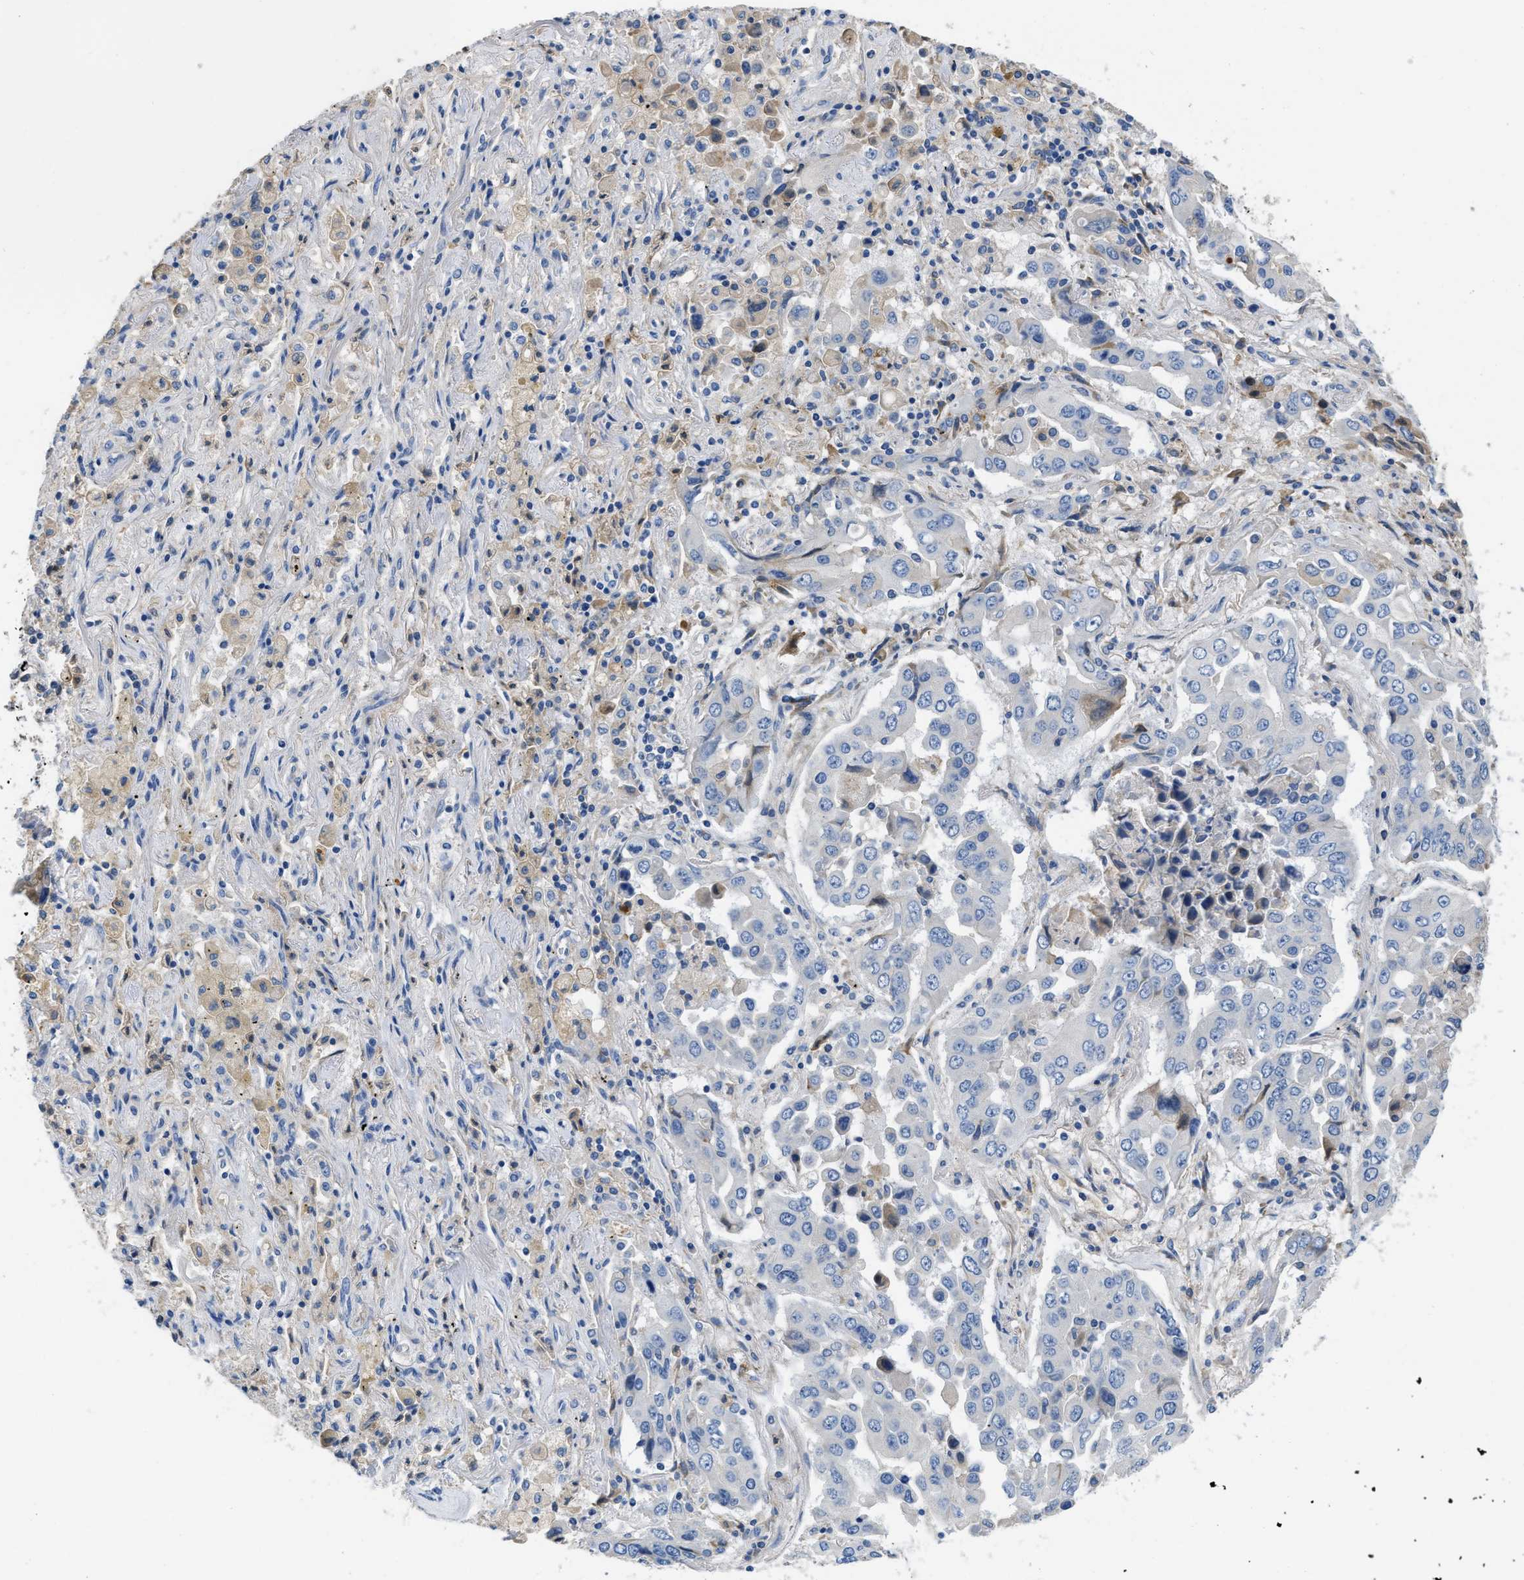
{"staining": {"intensity": "negative", "quantity": "none", "location": "none"}, "tissue": "lung cancer", "cell_type": "Tumor cells", "image_type": "cancer", "snomed": [{"axis": "morphology", "description": "Adenocarcinoma, NOS"}, {"axis": "topography", "description": "Lung"}], "caption": "IHC of human lung adenocarcinoma shows no positivity in tumor cells.", "gene": "C1S", "patient": {"sex": "female", "age": 65}}